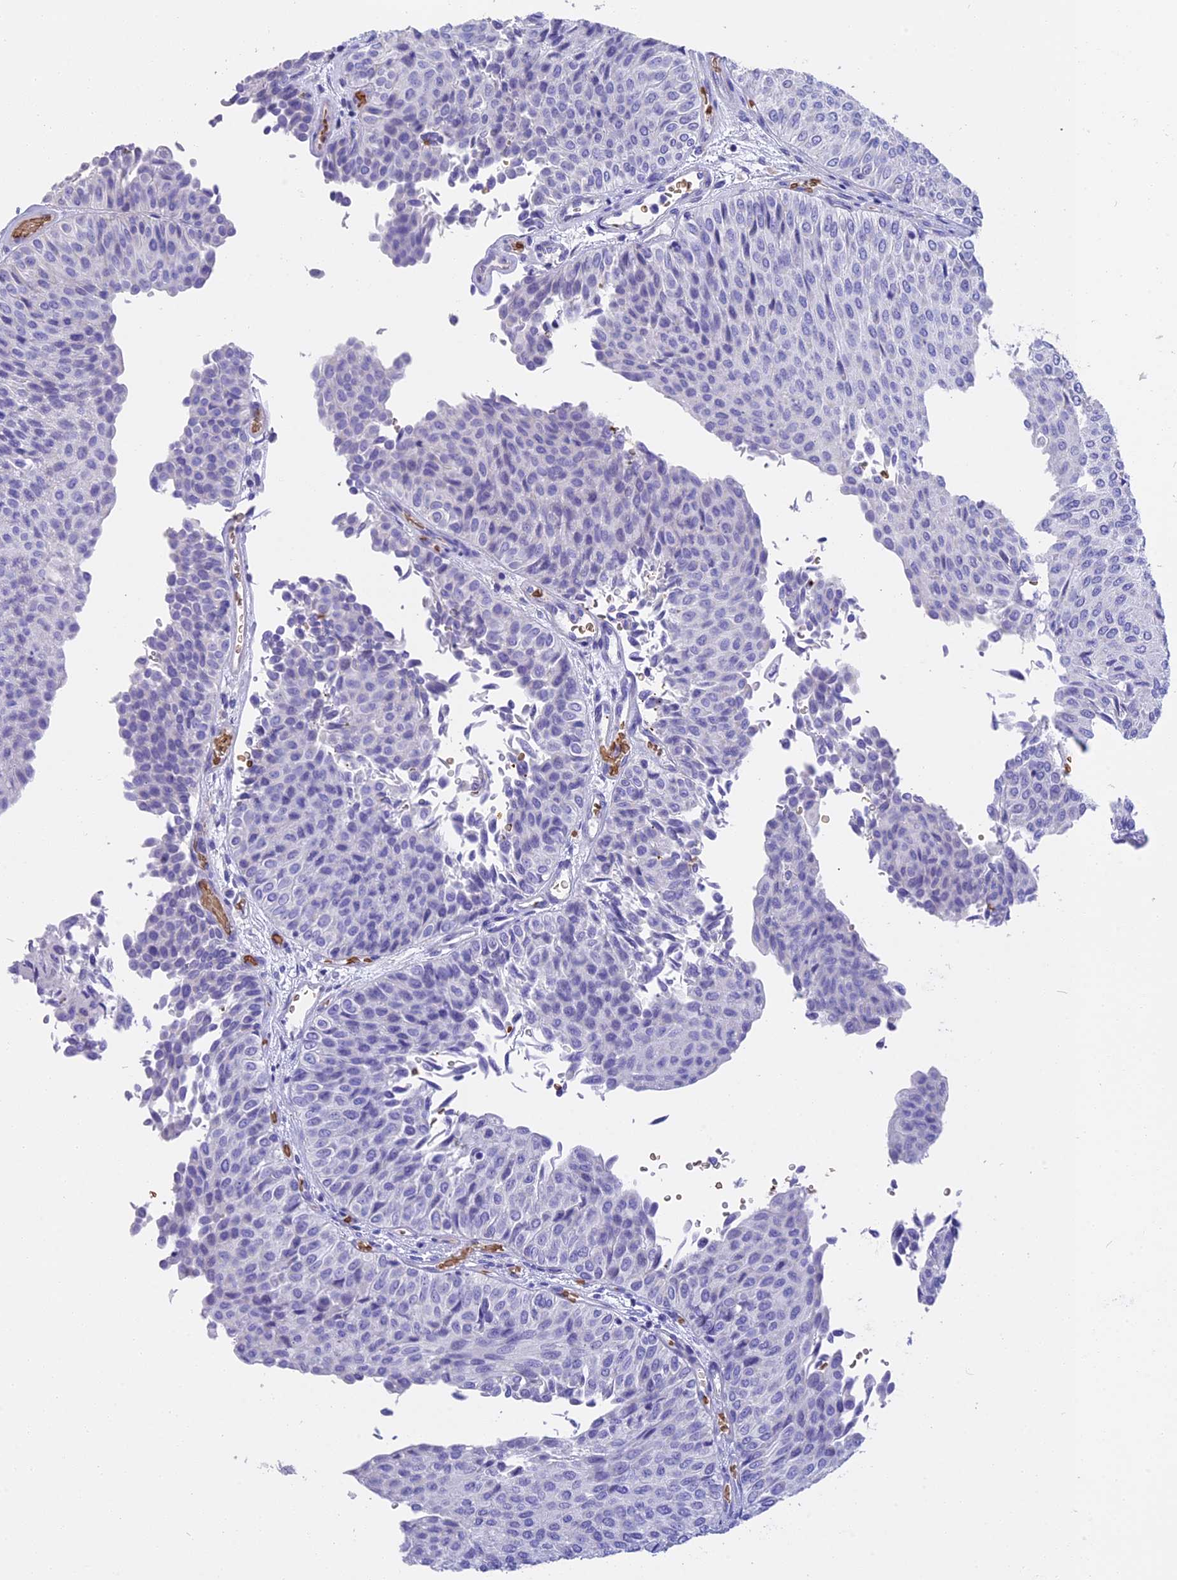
{"staining": {"intensity": "negative", "quantity": "none", "location": "none"}, "tissue": "urothelial cancer", "cell_type": "Tumor cells", "image_type": "cancer", "snomed": [{"axis": "morphology", "description": "Urothelial carcinoma, Low grade"}, {"axis": "topography", "description": "Urinary bladder"}], "caption": "A high-resolution photomicrograph shows immunohistochemistry (IHC) staining of urothelial cancer, which reveals no significant staining in tumor cells.", "gene": "TNNC2", "patient": {"sex": "male", "age": 78}}